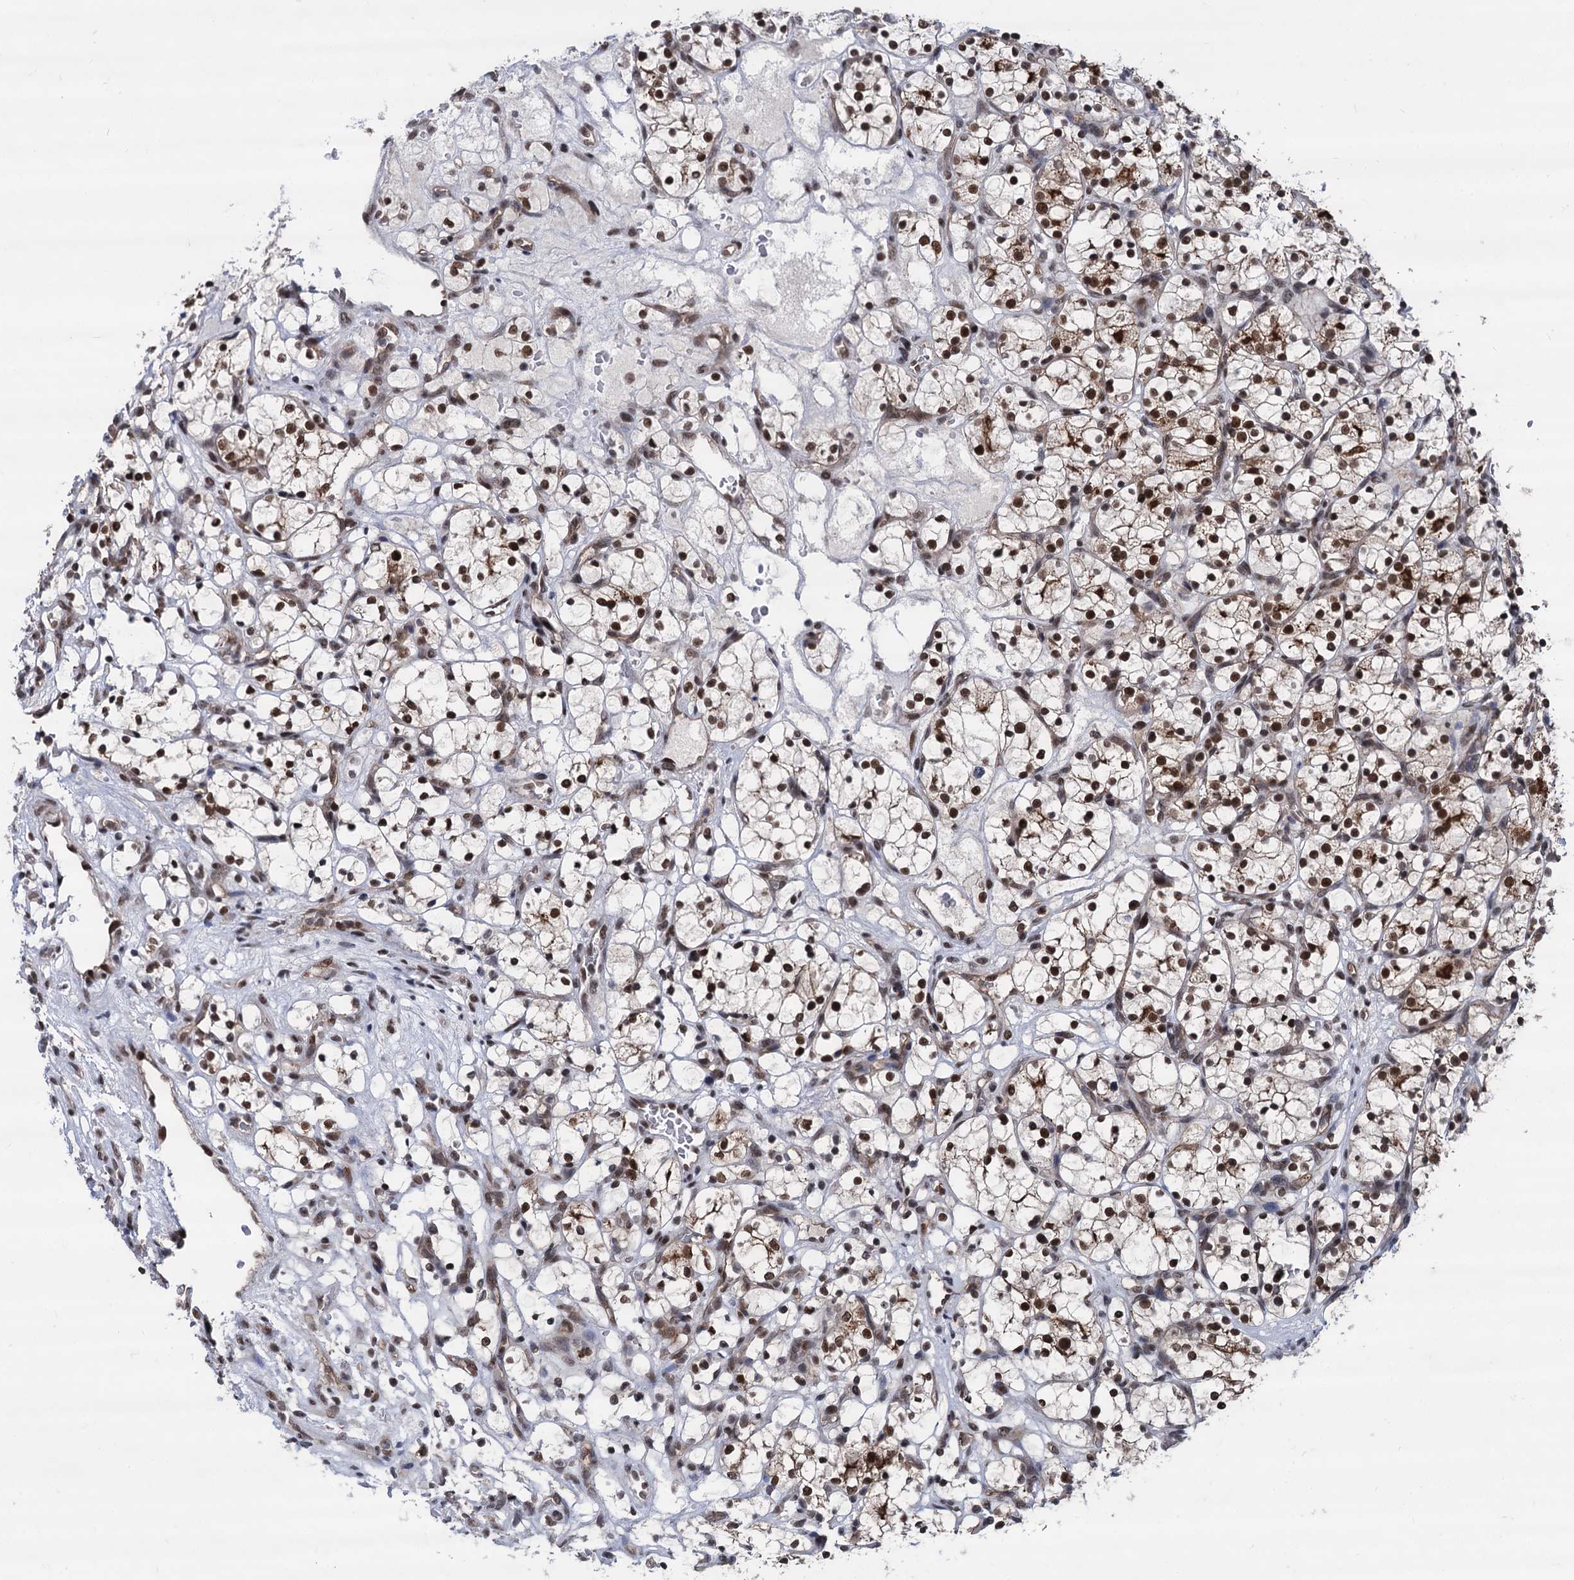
{"staining": {"intensity": "strong", "quantity": ">75%", "location": "nuclear"}, "tissue": "renal cancer", "cell_type": "Tumor cells", "image_type": "cancer", "snomed": [{"axis": "morphology", "description": "Adenocarcinoma, NOS"}, {"axis": "topography", "description": "Kidney"}], "caption": "Approximately >75% of tumor cells in adenocarcinoma (renal) reveal strong nuclear protein staining as visualized by brown immunohistochemical staining.", "gene": "GALNT11", "patient": {"sex": "female", "age": 69}}